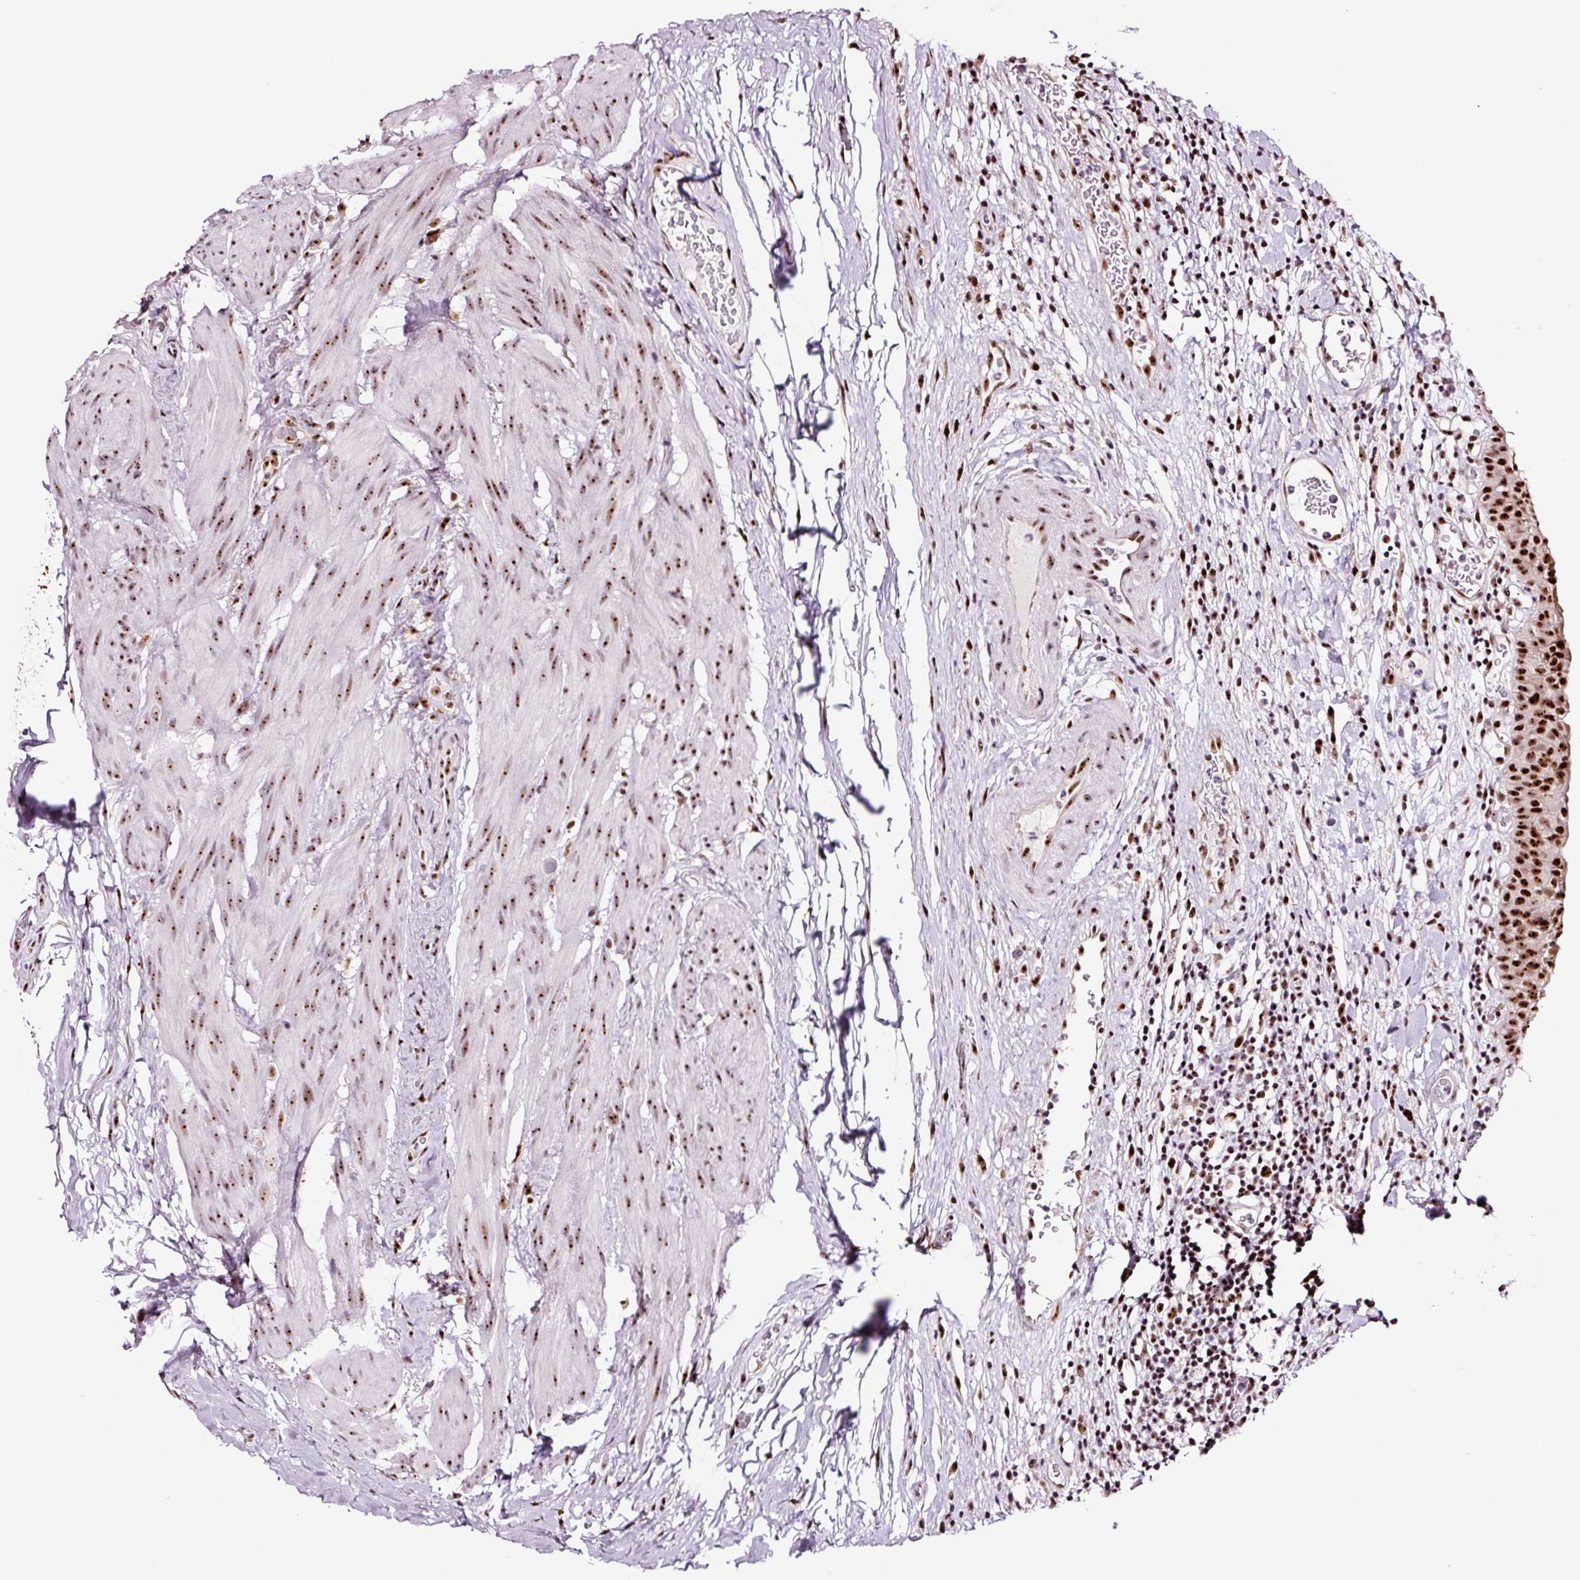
{"staining": {"intensity": "strong", "quantity": ">75%", "location": "nuclear"}, "tissue": "urinary bladder", "cell_type": "Urothelial cells", "image_type": "normal", "snomed": [{"axis": "morphology", "description": "Normal tissue, NOS"}, {"axis": "morphology", "description": "Inflammation, NOS"}, {"axis": "topography", "description": "Urinary bladder"}], "caption": "Urothelial cells display strong nuclear staining in about >75% of cells in normal urinary bladder.", "gene": "GNL3", "patient": {"sex": "male", "age": 57}}